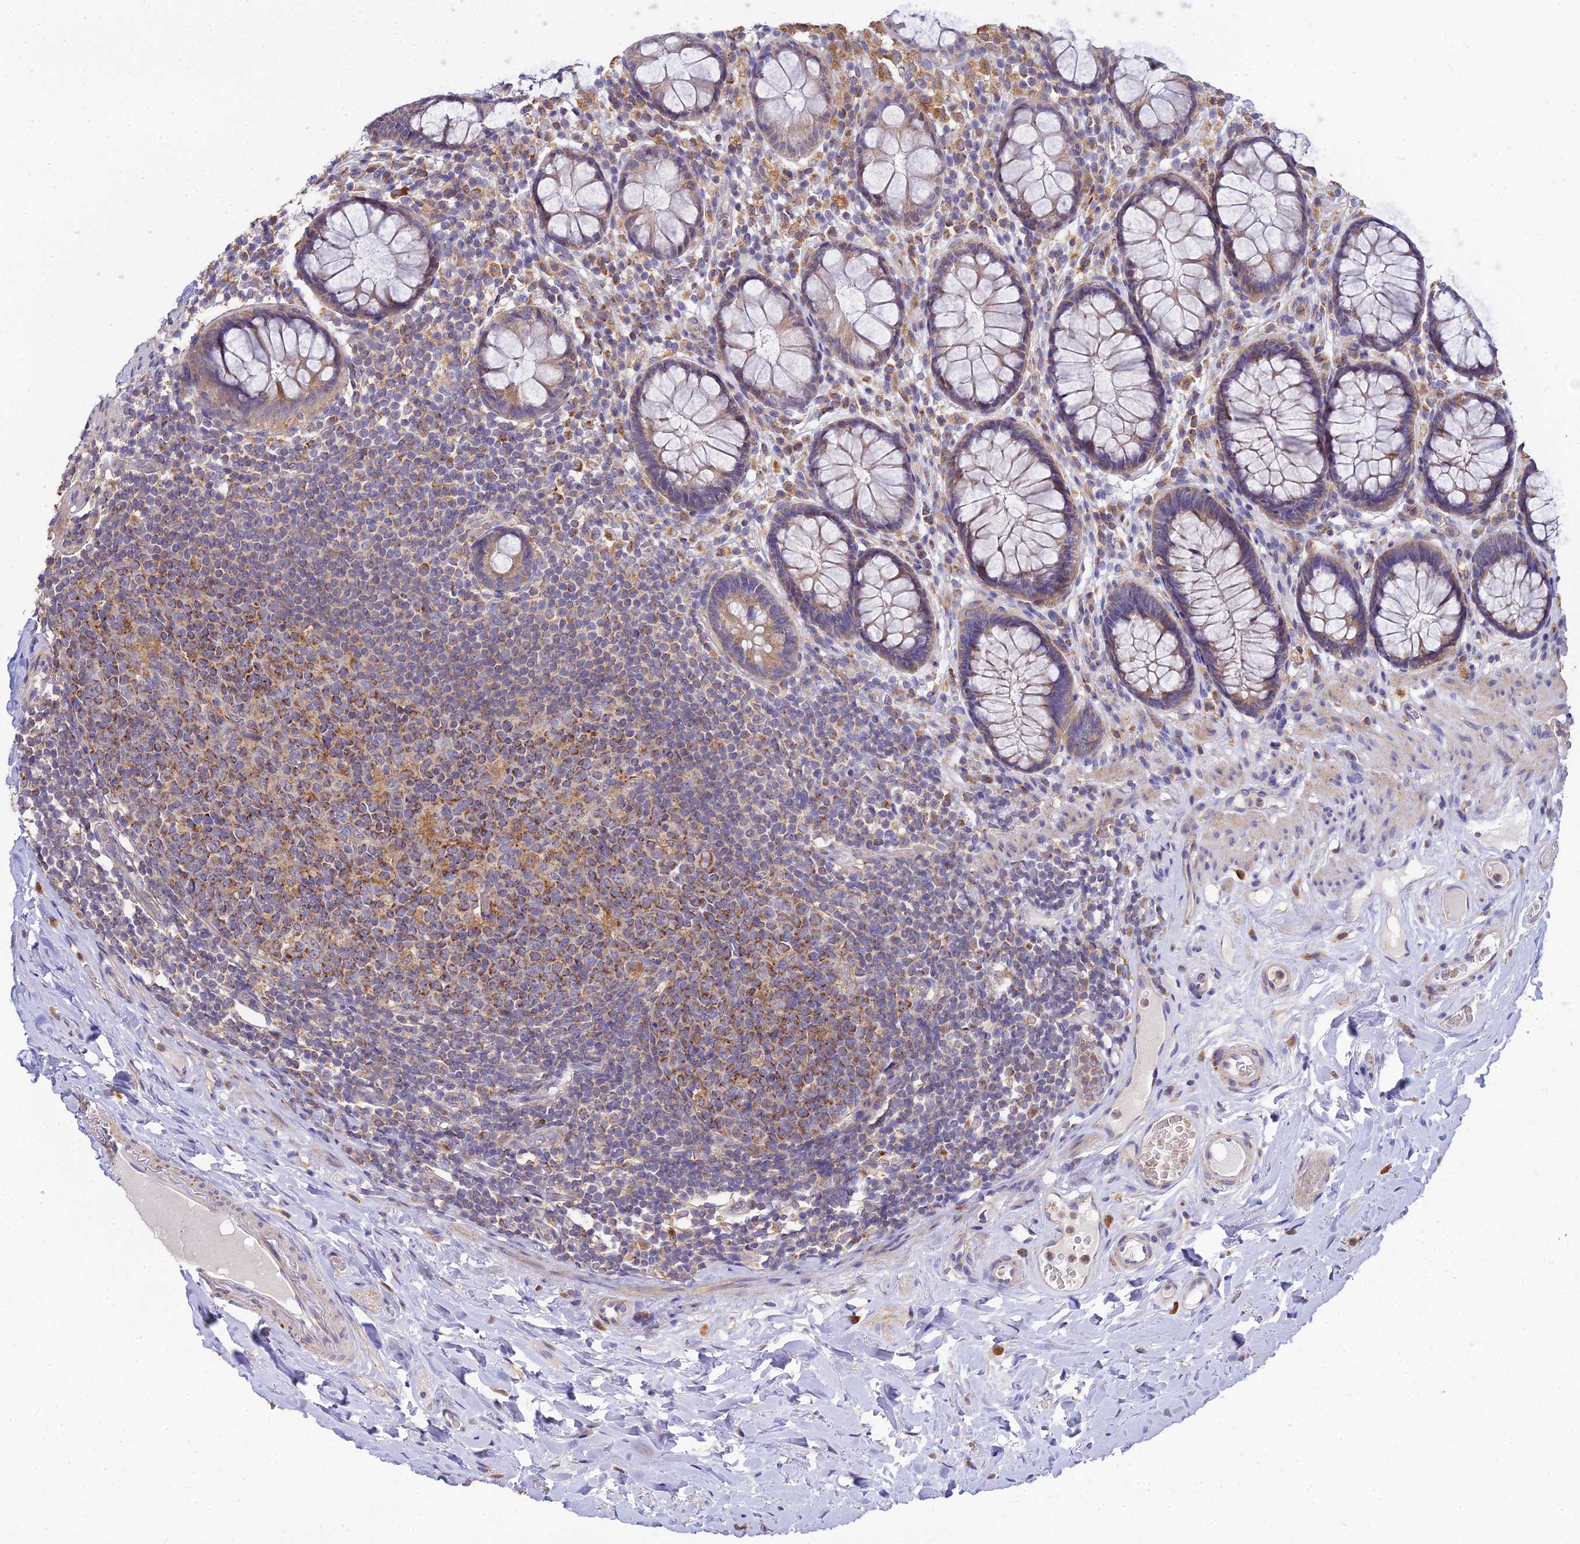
{"staining": {"intensity": "moderate", "quantity": "25%-75%", "location": "cytoplasmic/membranous"}, "tissue": "rectum", "cell_type": "Glandular cells", "image_type": "normal", "snomed": [{"axis": "morphology", "description": "Normal tissue, NOS"}, {"axis": "topography", "description": "Rectum"}], "caption": "High-magnification brightfield microscopy of benign rectum stained with DAB (brown) and counterstained with hematoxylin (blue). glandular cells exhibit moderate cytoplasmic/membranous expression is appreciated in approximately25%-75% of cells. (brown staining indicates protein expression, while blue staining denotes nuclei).", "gene": "ARL8A", "patient": {"sex": "male", "age": 83}}